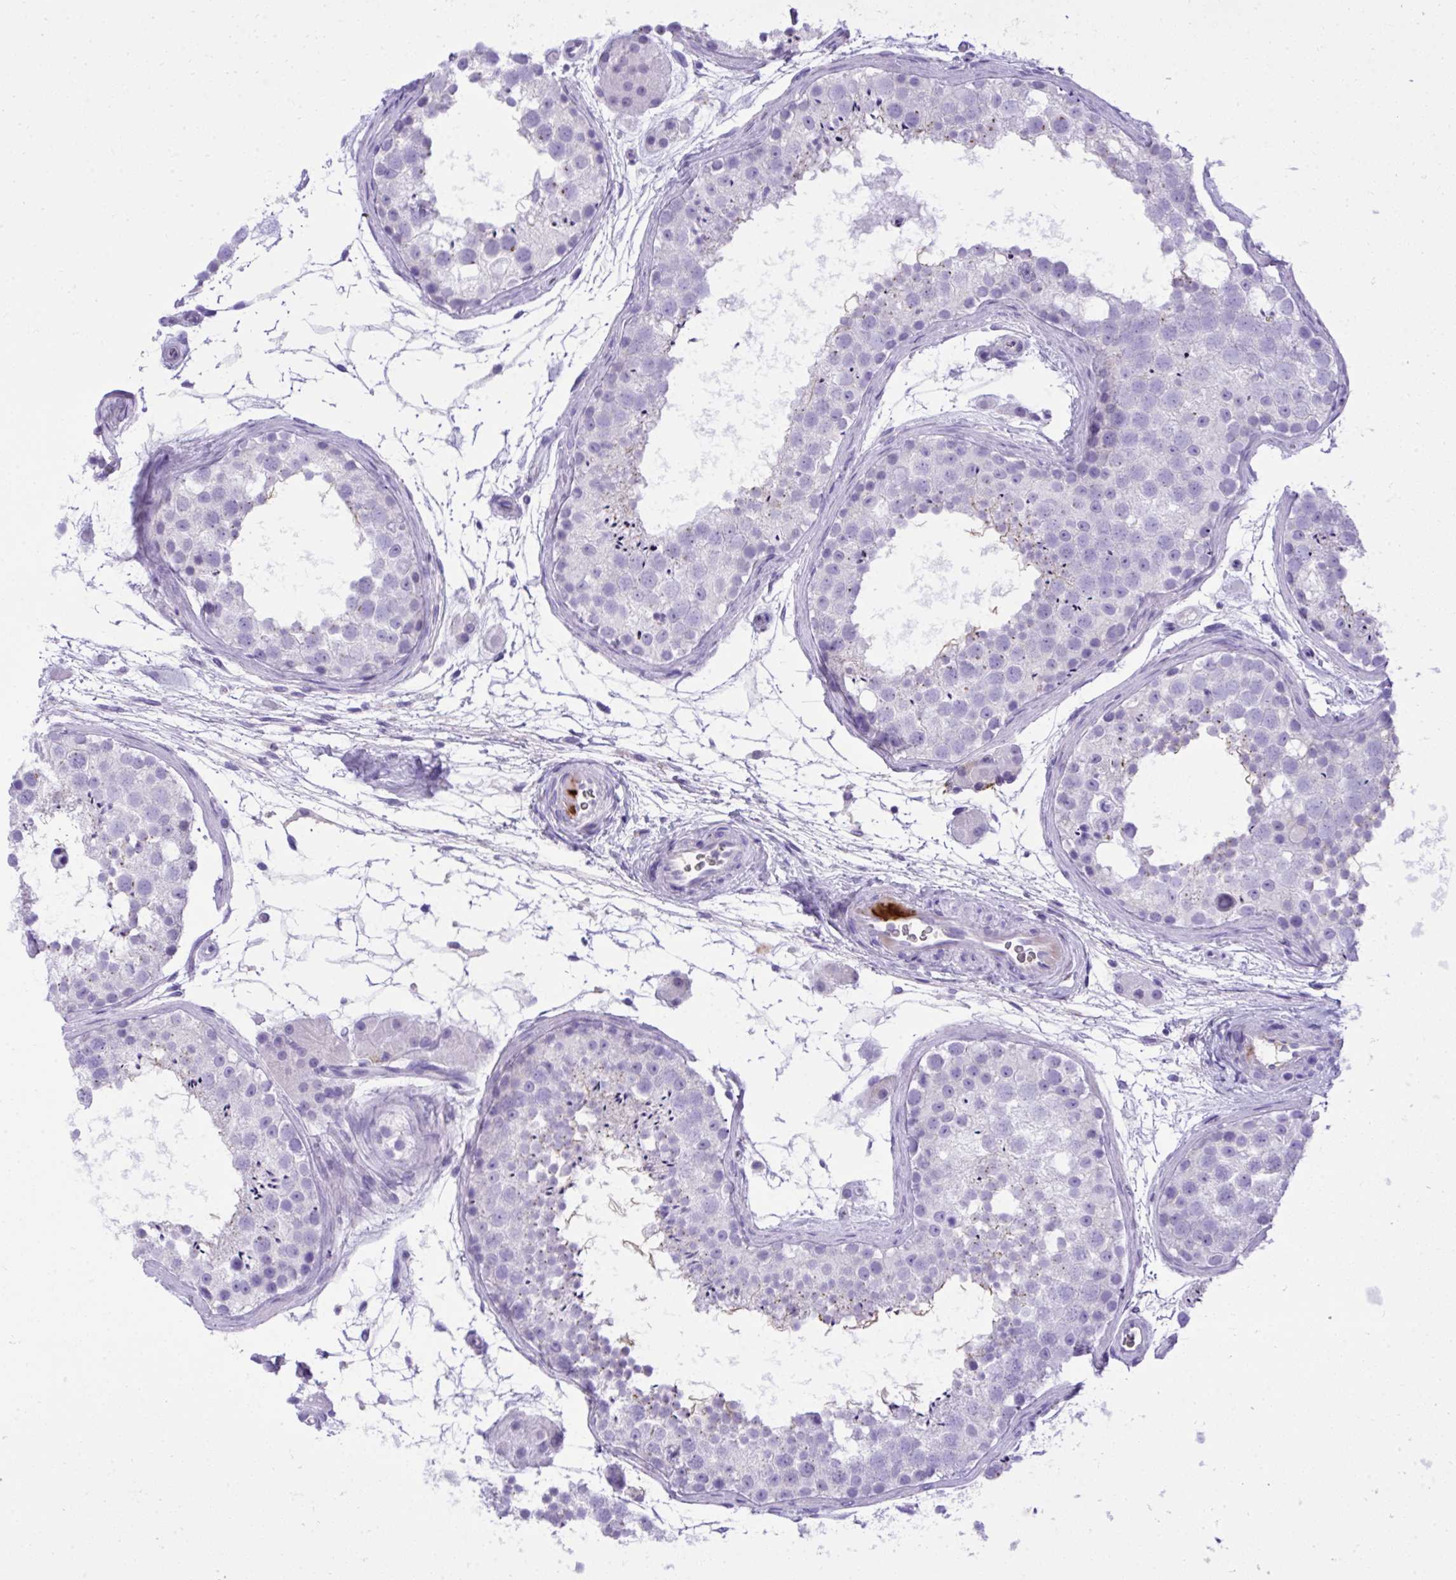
{"staining": {"intensity": "negative", "quantity": "none", "location": "none"}, "tissue": "testis", "cell_type": "Cells in seminiferous ducts", "image_type": "normal", "snomed": [{"axis": "morphology", "description": "Normal tissue, NOS"}, {"axis": "topography", "description": "Testis"}], "caption": "A photomicrograph of human testis is negative for staining in cells in seminiferous ducts. The staining was performed using DAB (3,3'-diaminobenzidine) to visualize the protein expression in brown, while the nuclei were stained in blue with hematoxylin (Magnification: 20x).", "gene": "ST6GALNAC3", "patient": {"sex": "male", "age": 41}}